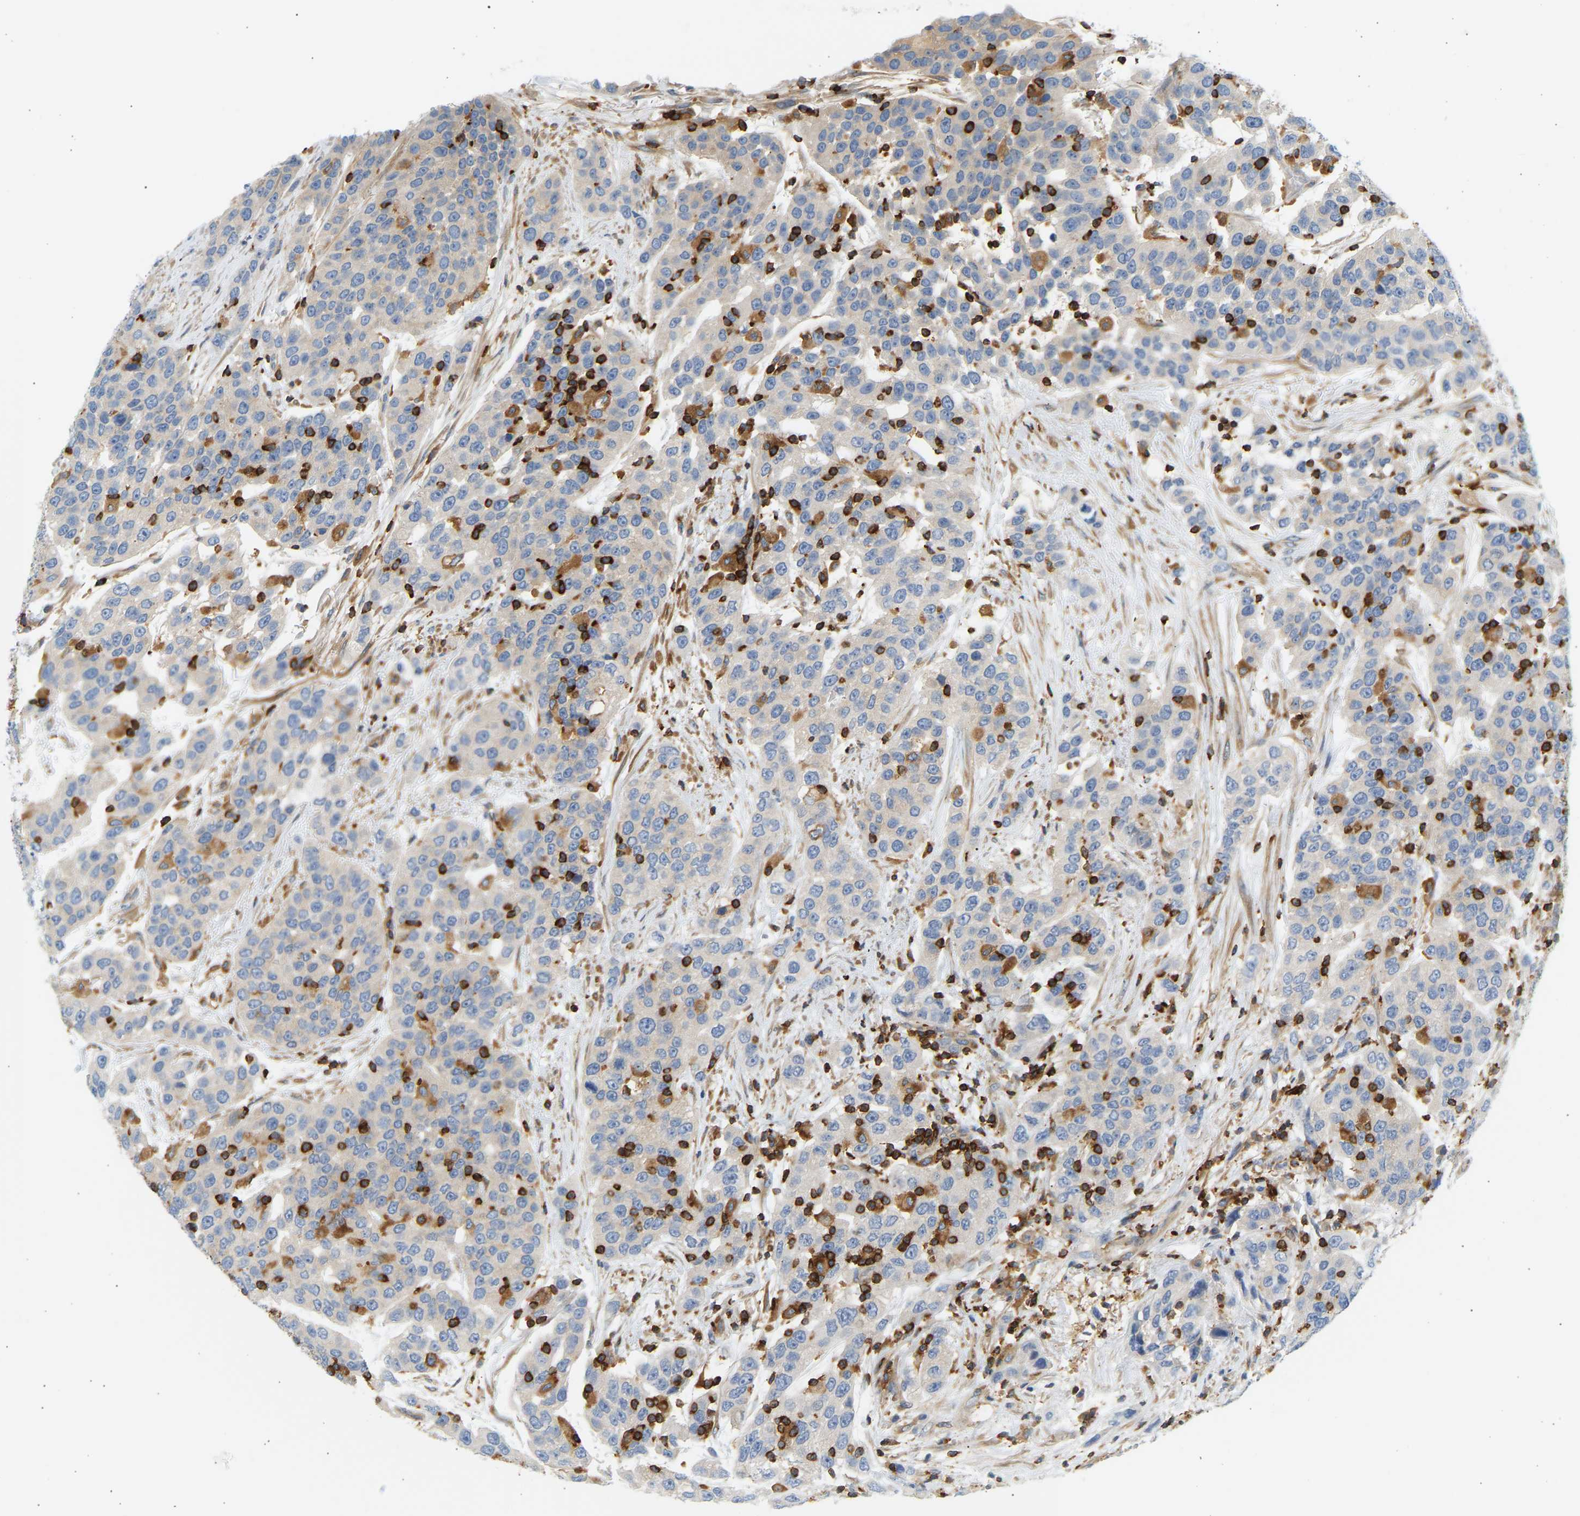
{"staining": {"intensity": "negative", "quantity": "none", "location": "none"}, "tissue": "urothelial cancer", "cell_type": "Tumor cells", "image_type": "cancer", "snomed": [{"axis": "morphology", "description": "Urothelial carcinoma, High grade"}, {"axis": "topography", "description": "Urinary bladder"}], "caption": "A high-resolution image shows IHC staining of high-grade urothelial carcinoma, which displays no significant expression in tumor cells.", "gene": "FNBP1", "patient": {"sex": "female", "age": 80}}